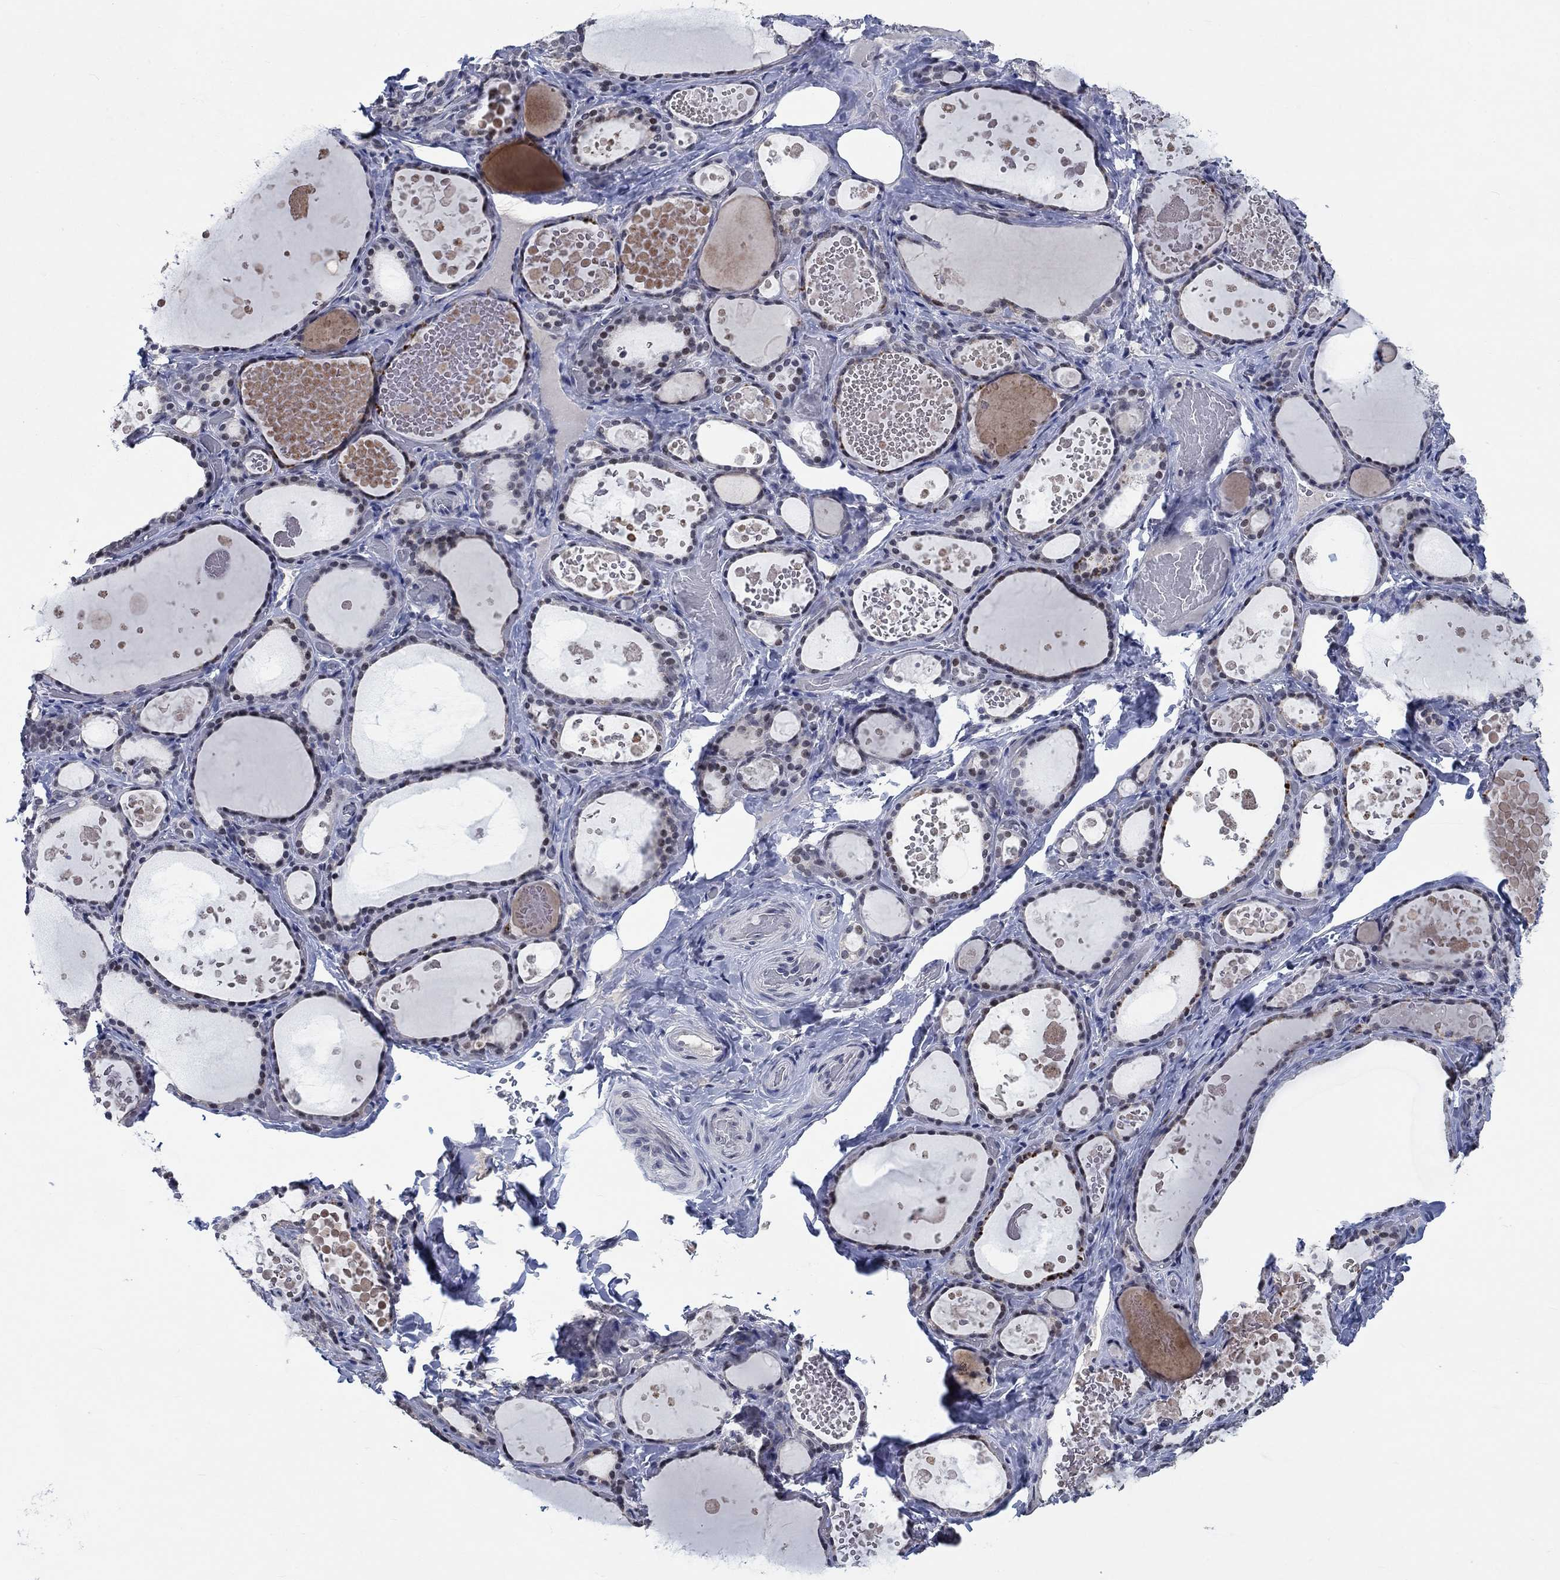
{"staining": {"intensity": "negative", "quantity": "none", "location": "none"}, "tissue": "thyroid gland", "cell_type": "Glandular cells", "image_type": "normal", "snomed": [{"axis": "morphology", "description": "Normal tissue, NOS"}, {"axis": "topography", "description": "Thyroid gland"}], "caption": "Thyroid gland was stained to show a protein in brown. There is no significant positivity in glandular cells. (IHC, brightfield microscopy, high magnification).", "gene": "HTN1", "patient": {"sex": "female", "age": 56}}